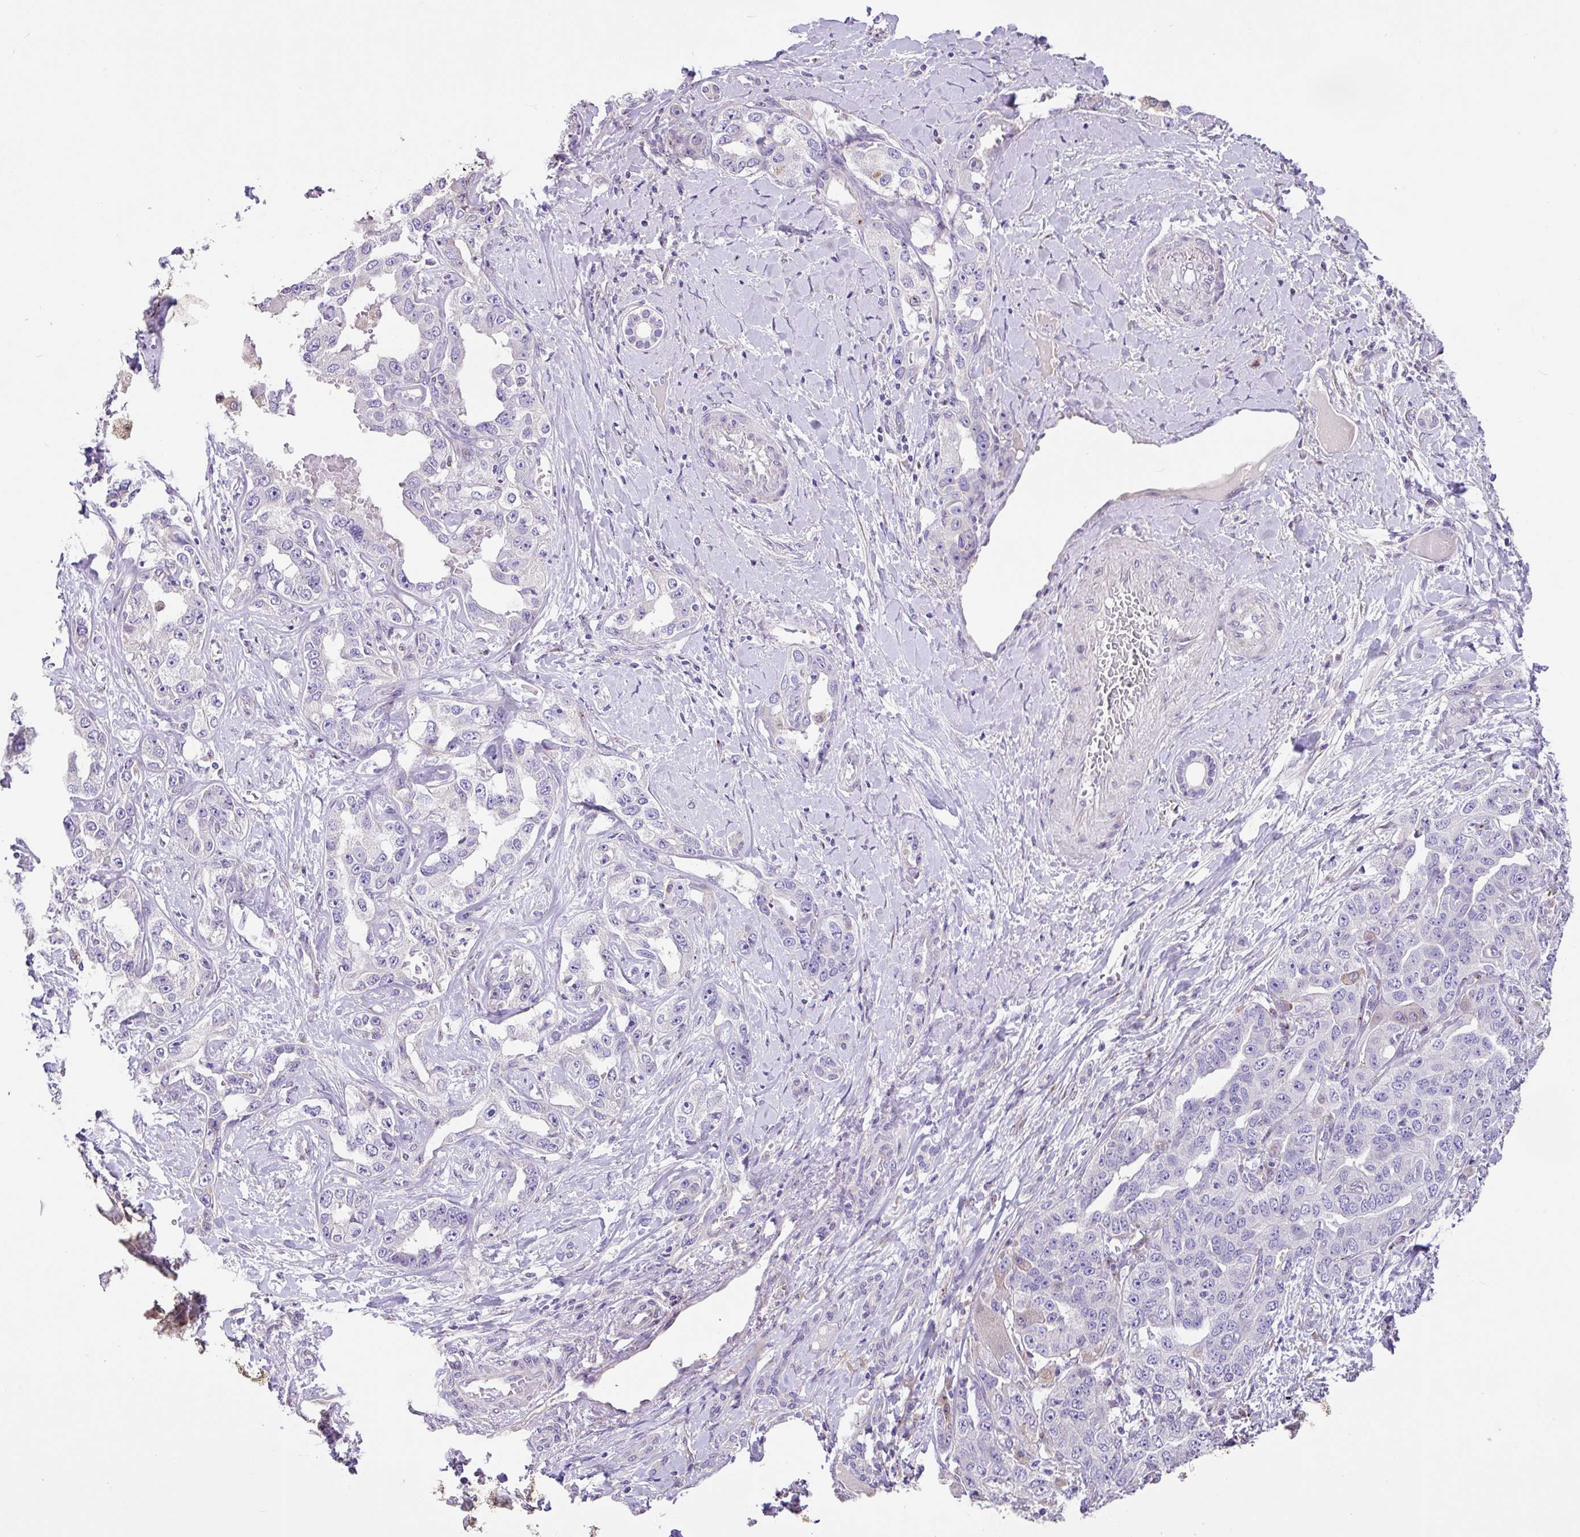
{"staining": {"intensity": "negative", "quantity": "none", "location": "none"}, "tissue": "liver cancer", "cell_type": "Tumor cells", "image_type": "cancer", "snomed": [{"axis": "morphology", "description": "Cholangiocarcinoma"}, {"axis": "topography", "description": "Liver"}], "caption": "Human cholangiocarcinoma (liver) stained for a protein using immunohistochemistry (IHC) demonstrates no expression in tumor cells.", "gene": "ZG16", "patient": {"sex": "male", "age": 59}}